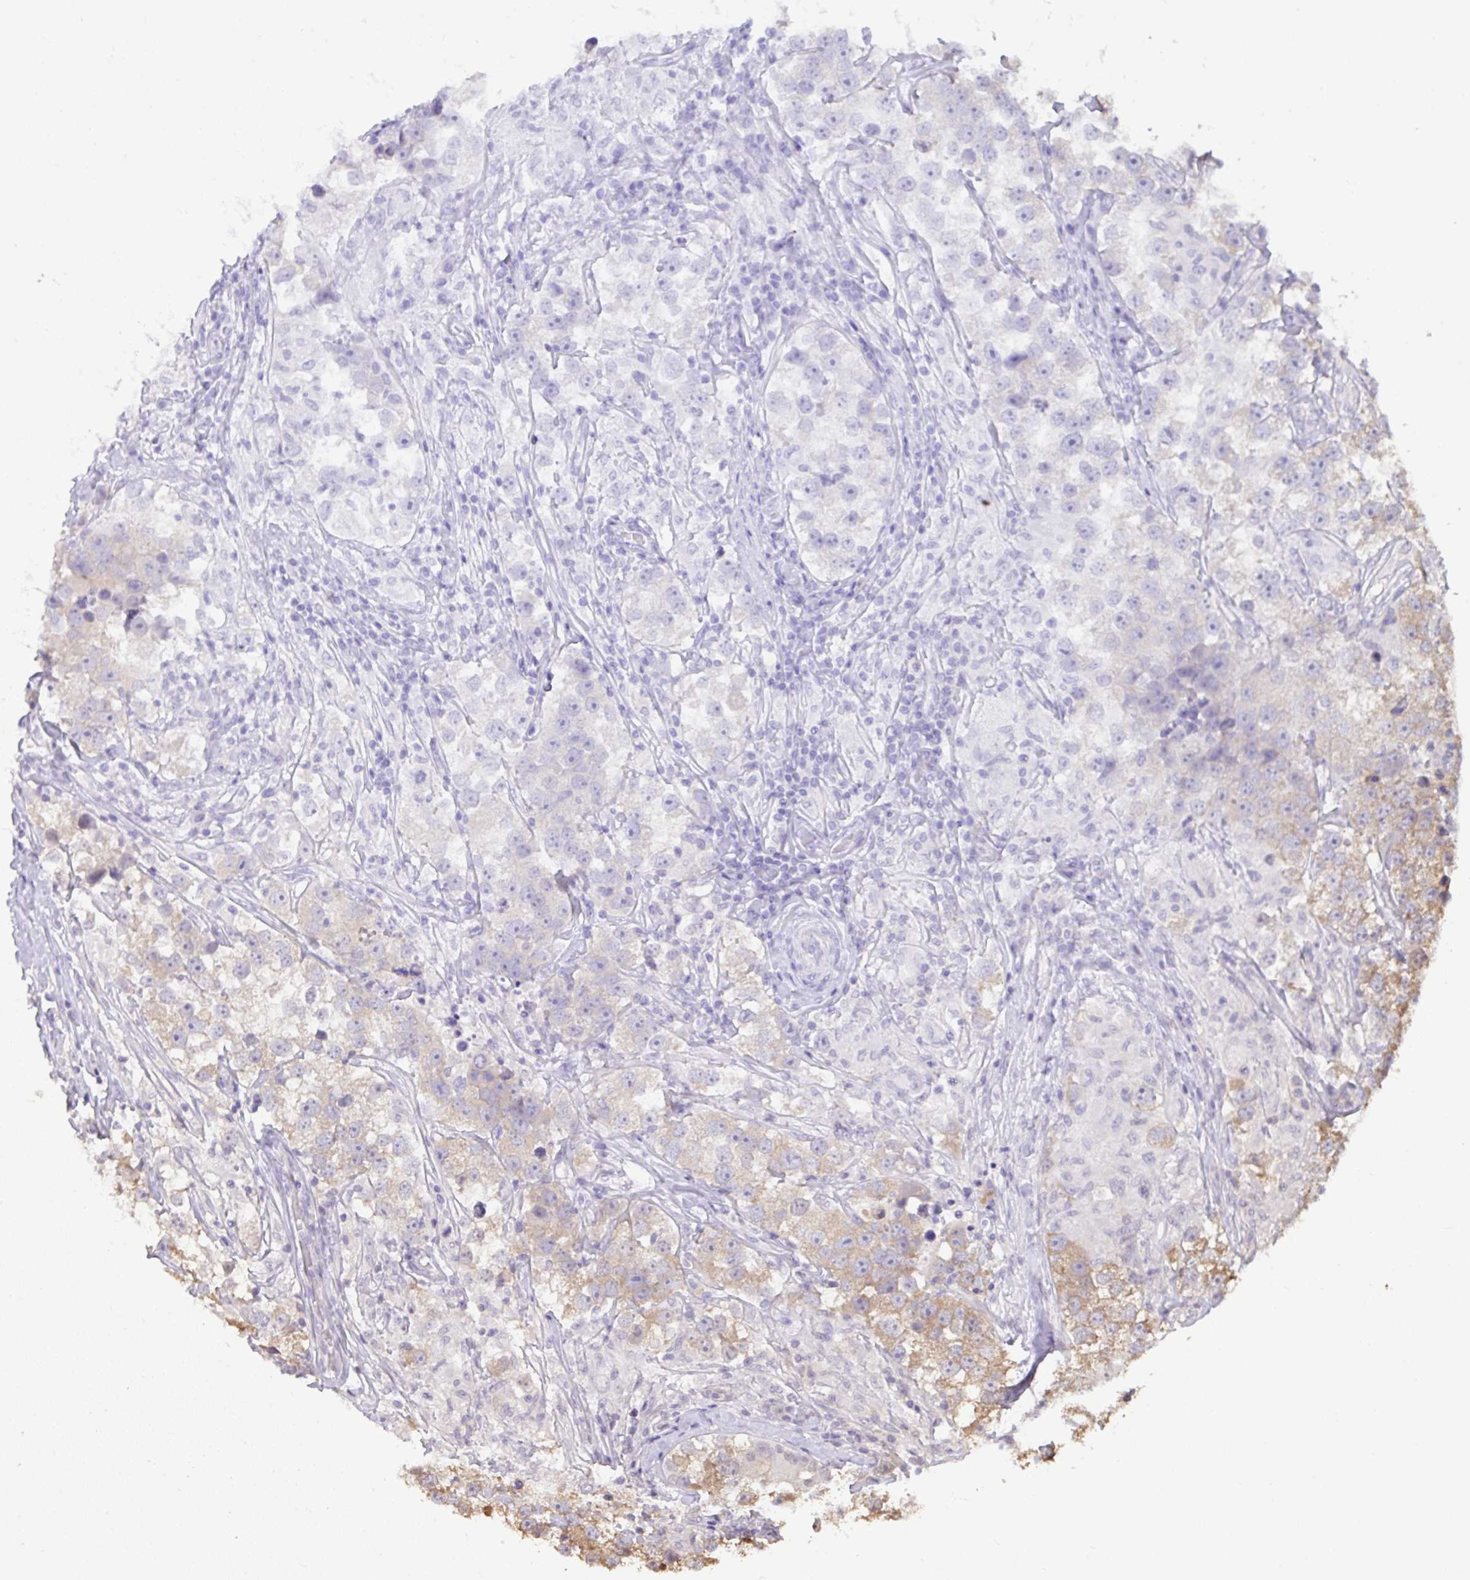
{"staining": {"intensity": "moderate", "quantity": "<25%", "location": "cytoplasmic/membranous"}, "tissue": "testis cancer", "cell_type": "Tumor cells", "image_type": "cancer", "snomed": [{"axis": "morphology", "description": "Seminoma, NOS"}, {"axis": "topography", "description": "Testis"}], "caption": "There is low levels of moderate cytoplasmic/membranous expression in tumor cells of seminoma (testis), as demonstrated by immunohistochemical staining (brown color).", "gene": "C12orf57", "patient": {"sex": "male", "age": 46}}